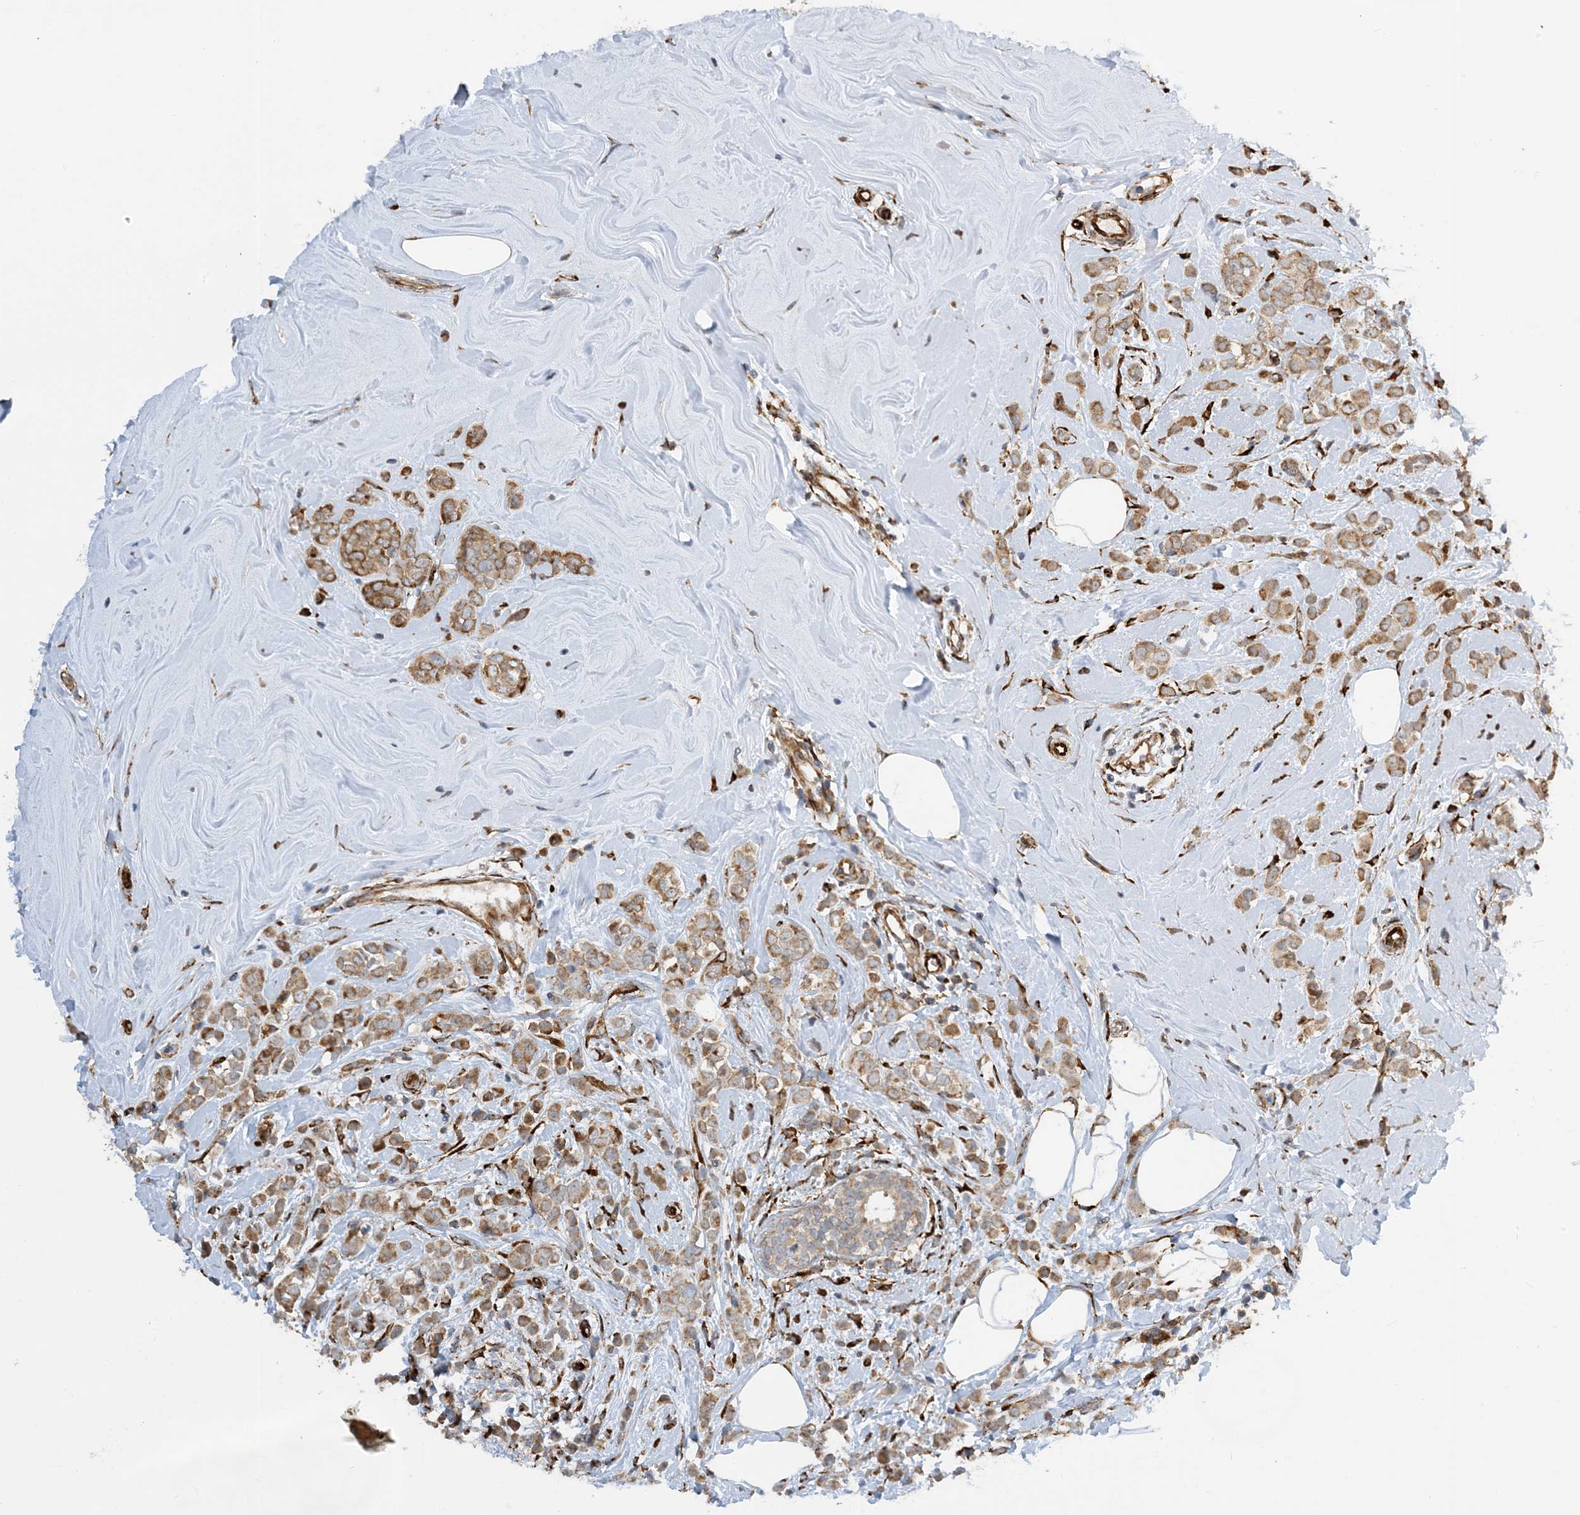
{"staining": {"intensity": "moderate", "quantity": ">75%", "location": "cytoplasmic/membranous"}, "tissue": "breast cancer", "cell_type": "Tumor cells", "image_type": "cancer", "snomed": [{"axis": "morphology", "description": "Lobular carcinoma"}, {"axis": "topography", "description": "Breast"}], "caption": "A high-resolution histopathology image shows immunohistochemistry (IHC) staining of breast lobular carcinoma, which displays moderate cytoplasmic/membranous staining in about >75% of tumor cells.", "gene": "ZBTB45", "patient": {"sex": "female", "age": 47}}